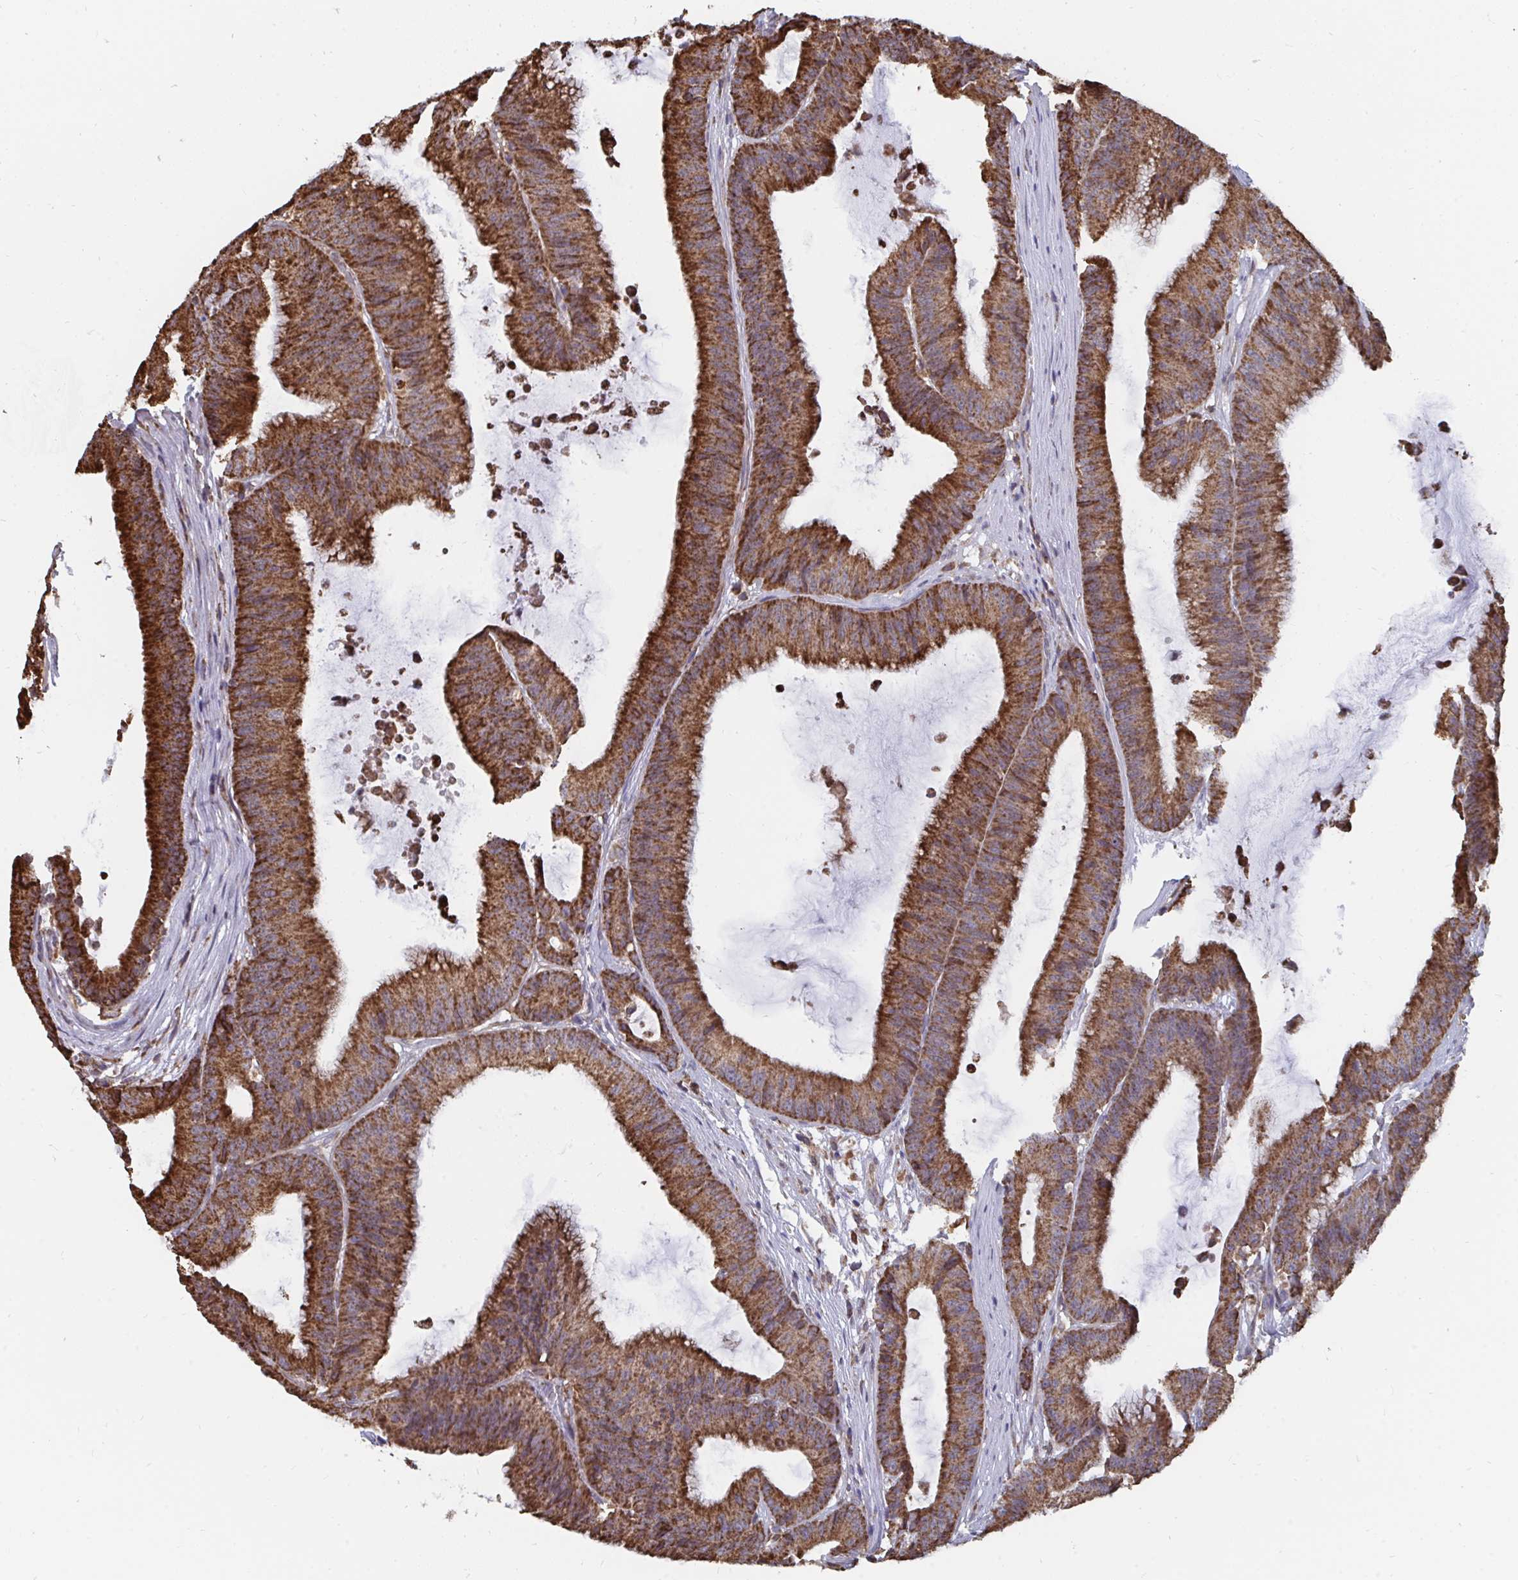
{"staining": {"intensity": "strong", "quantity": ">75%", "location": "cytoplasmic/membranous"}, "tissue": "colorectal cancer", "cell_type": "Tumor cells", "image_type": "cancer", "snomed": [{"axis": "morphology", "description": "Adenocarcinoma, NOS"}, {"axis": "topography", "description": "Colon"}], "caption": "DAB immunohistochemical staining of human colorectal adenocarcinoma demonstrates strong cytoplasmic/membranous protein staining in about >75% of tumor cells. (brown staining indicates protein expression, while blue staining denotes nuclei).", "gene": "ELAVL1", "patient": {"sex": "female", "age": 78}}